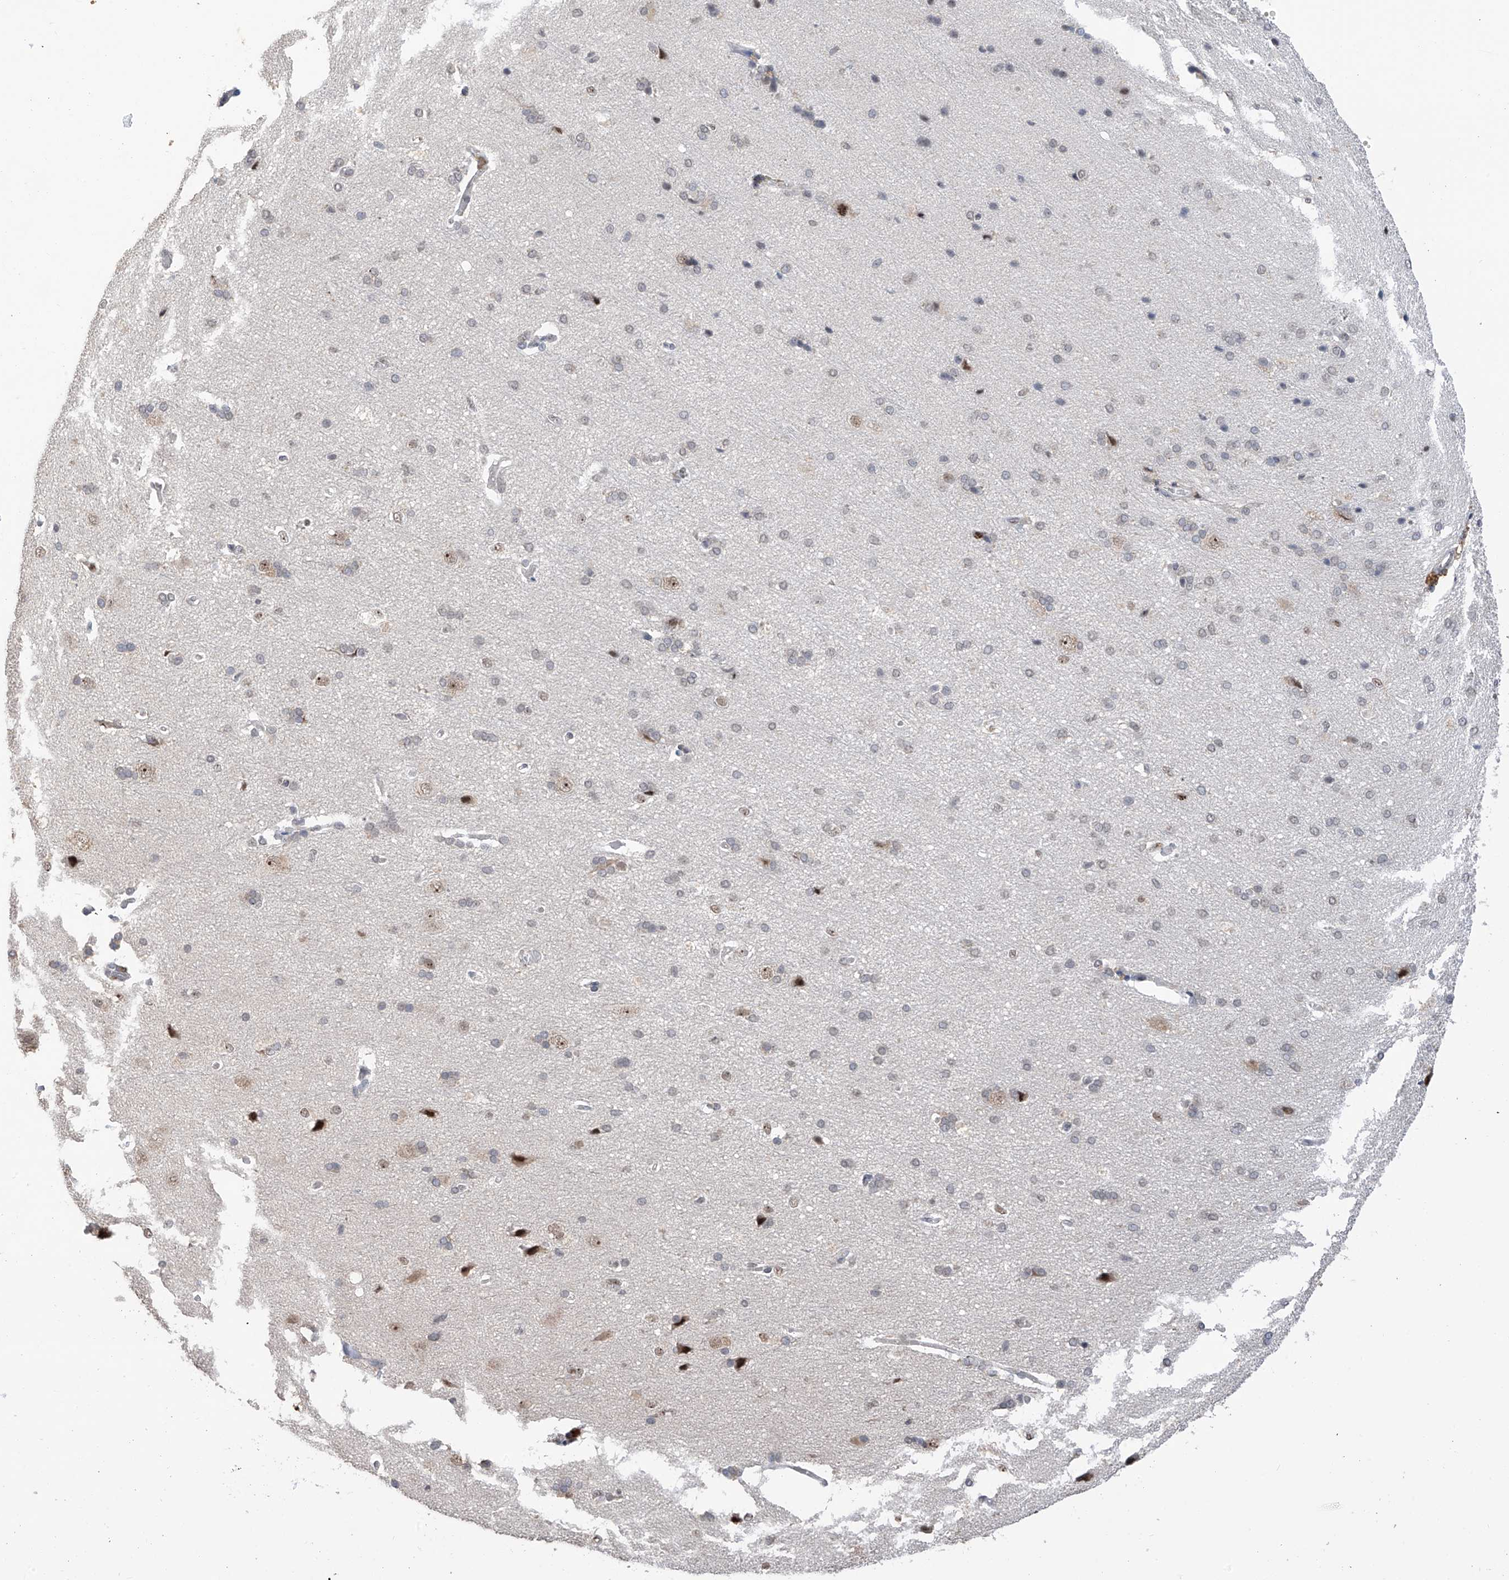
{"staining": {"intensity": "negative", "quantity": "none", "location": "none"}, "tissue": "cerebral cortex", "cell_type": "Endothelial cells", "image_type": "normal", "snomed": [{"axis": "morphology", "description": "Normal tissue, NOS"}, {"axis": "topography", "description": "Cerebral cortex"}], "caption": "IHC micrograph of normal human cerebral cortex stained for a protein (brown), which reveals no staining in endothelial cells.", "gene": "C1orf131", "patient": {"sex": "male", "age": 62}}